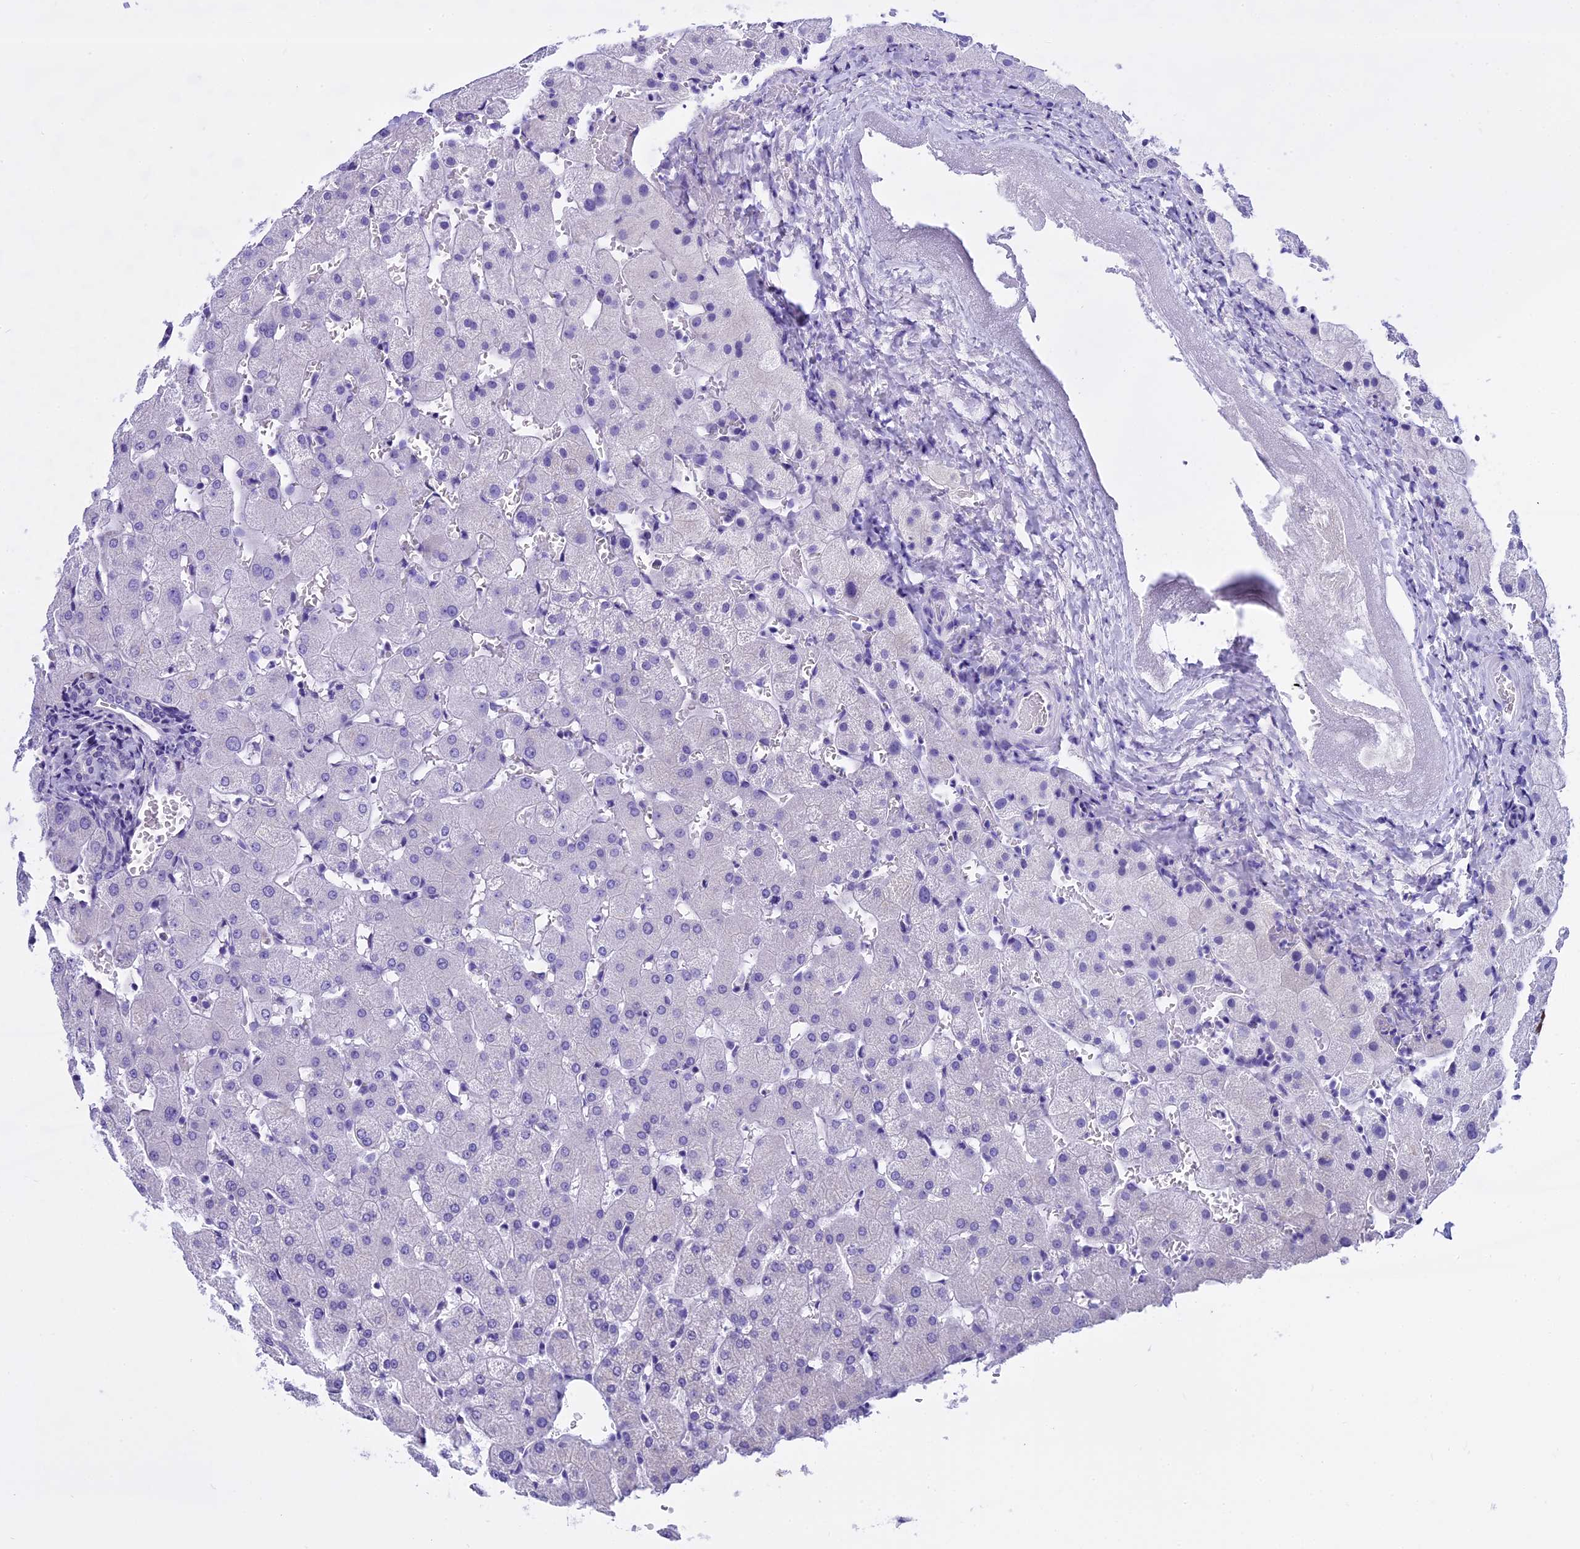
{"staining": {"intensity": "negative", "quantity": "none", "location": "none"}, "tissue": "liver", "cell_type": "Cholangiocytes", "image_type": "normal", "snomed": [{"axis": "morphology", "description": "Normal tissue, NOS"}, {"axis": "topography", "description": "Liver"}], "caption": "DAB (3,3'-diaminobenzidine) immunohistochemical staining of normal human liver exhibits no significant staining in cholangiocytes.", "gene": "KCTD14", "patient": {"sex": "female", "age": 63}}